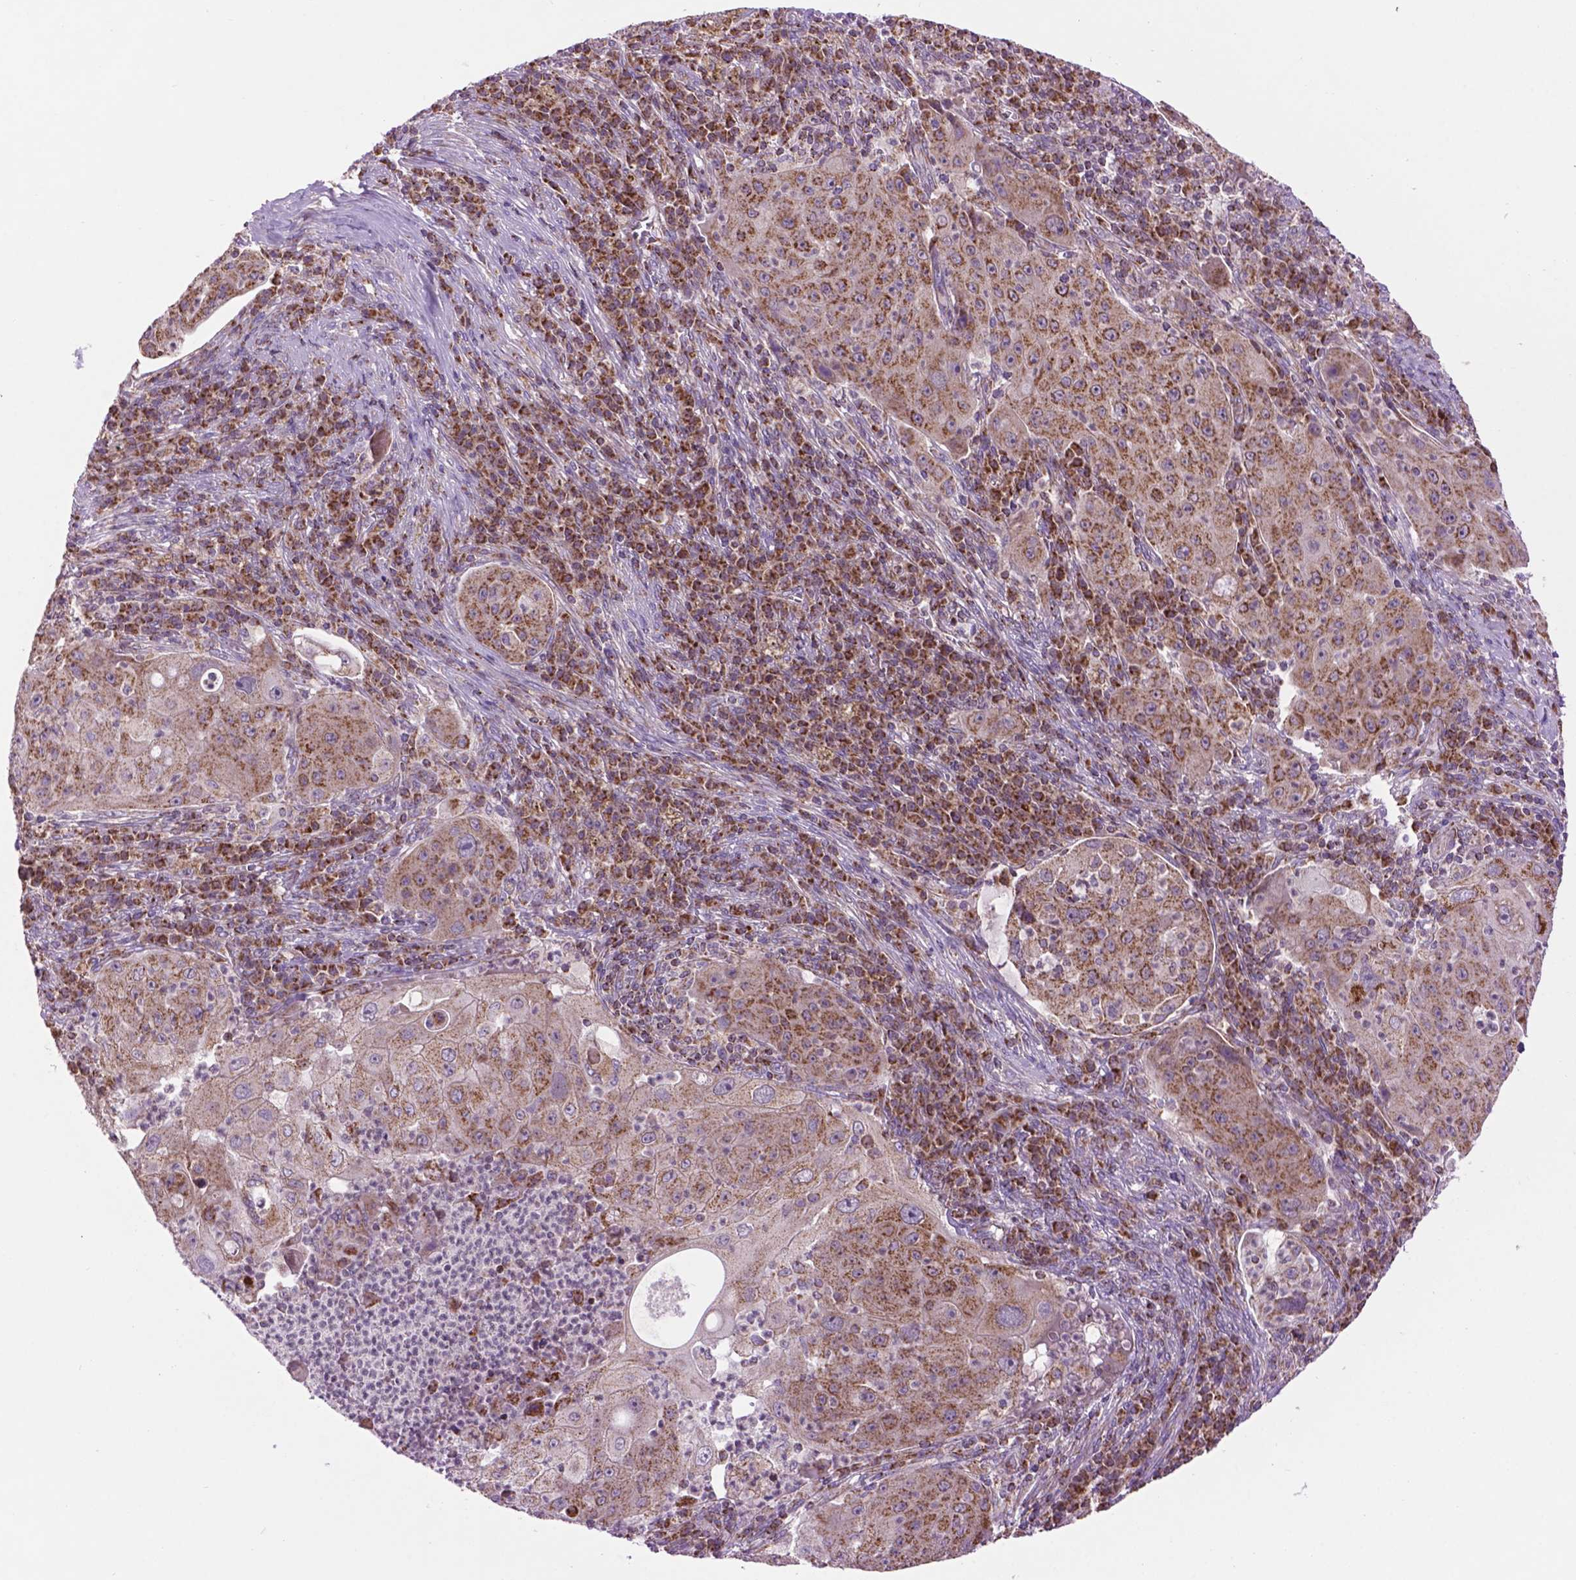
{"staining": {"intensity": "moderate", "quantity": ">75%", "location": "cytoplasmic/membranous"}, "tissue": "lung cancer", "cell_type": "Tumor cells", "image_type": "cancer", "snomed": [{"axis": "morphology", "description": "Squamous cell carcinoma, NOS"}, {"axis": "topography", "description": "Lung"}], "caption": "This is a photomicrograph of immunohistochemistry staining of lung squamous cell carcinoma, which shows moderate staining in the cytoplasmic/membranous of tumor cells.", "gene": "PYCR3", "patient": {"sex": "female", "age": 59}}